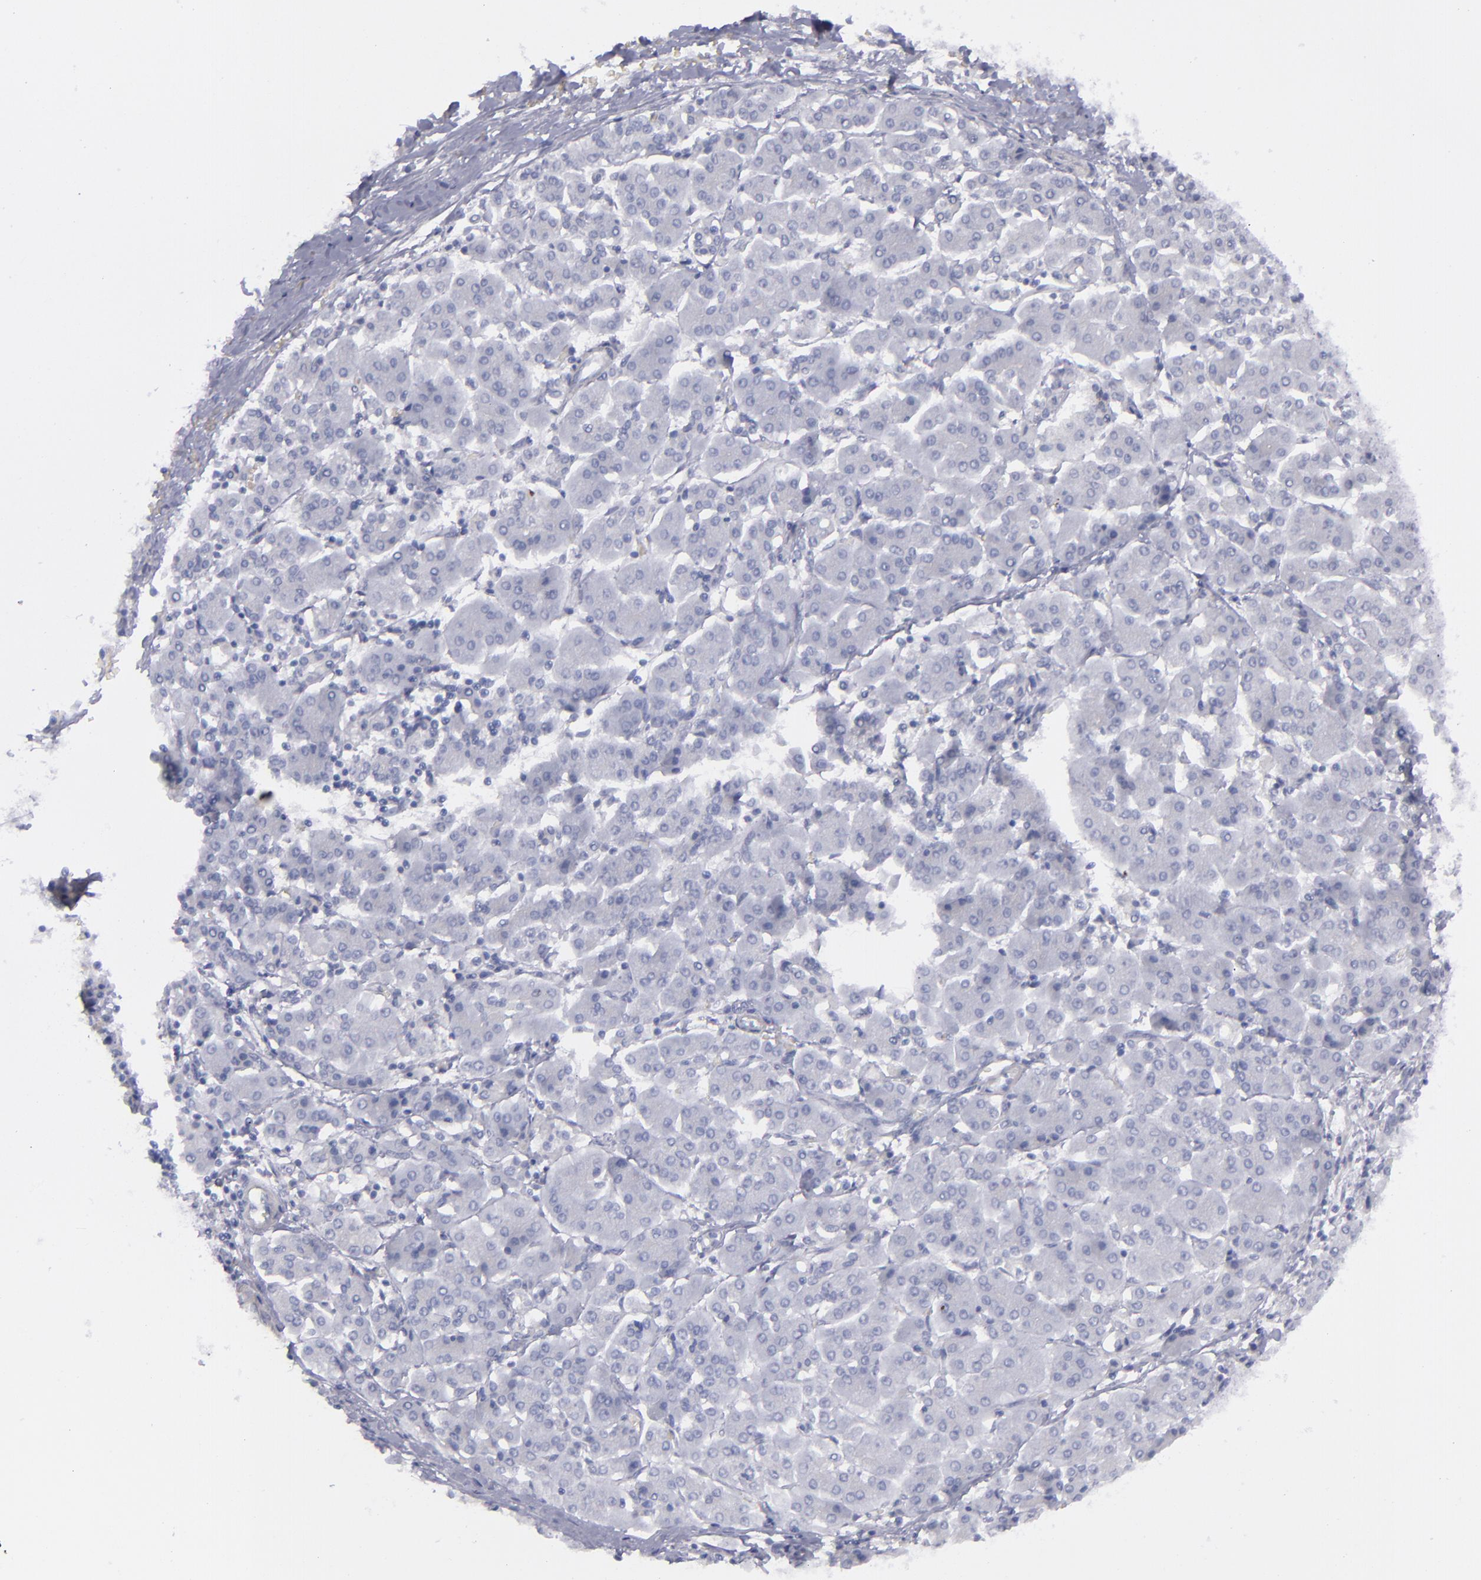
{"staining": {"intensity": "negative", "quantity": "none", "location": "none"}, "tissue": "pancreatic cancer", "cell_type": "Tumor cells", "image_type": "cancer", "snomed": [{"axis": "morphology", "description": "Adenocarcinoma, NOS"}, {"axis": "topography", "description": "Pancreas"}], "caption": "Adenocarcinoma (pancreatic) stained for a protein using immunohistochemistry shows no staining tumor cells.", "gene": "CD22", "patient": {"sex": "female", "age": 57}}